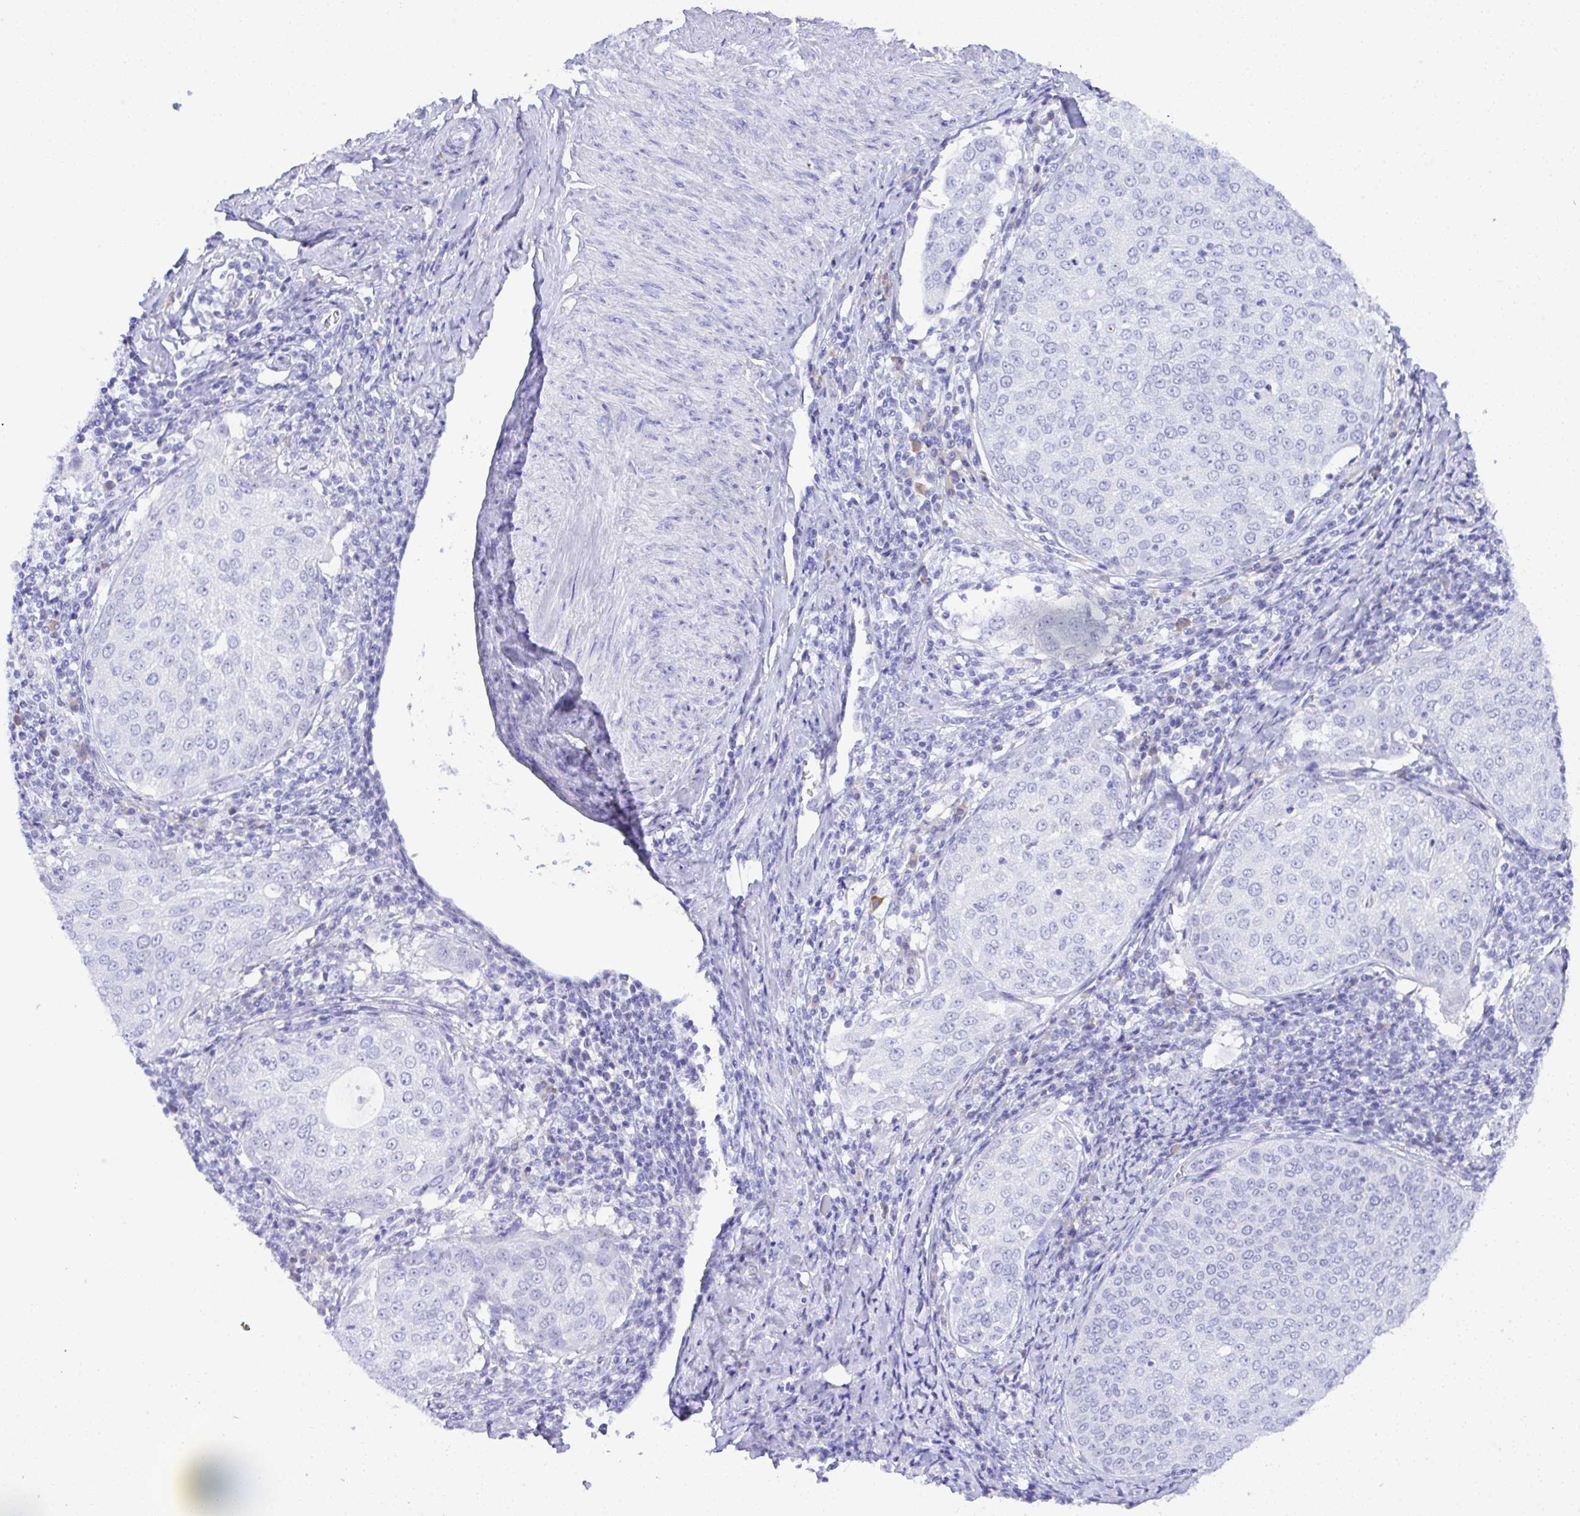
{"staining": {"intensity": "negative", "quantity": "none", "location": "none"}, "tissue": "cervical cancer", "cell_type": "Tumor cells", "image_type": "cancer", "snomed": [{"axis": "morphology", "description": "Squamous cell carcinoma, NOS"}, {"axis": "topography", "description": "Cervix"}], "caption": "Tumor cells show no significant expression in squamous cell carcinoma (cervical).", "gene": "SEL1L2", "patient": {"sex": "female", "age": 57}}